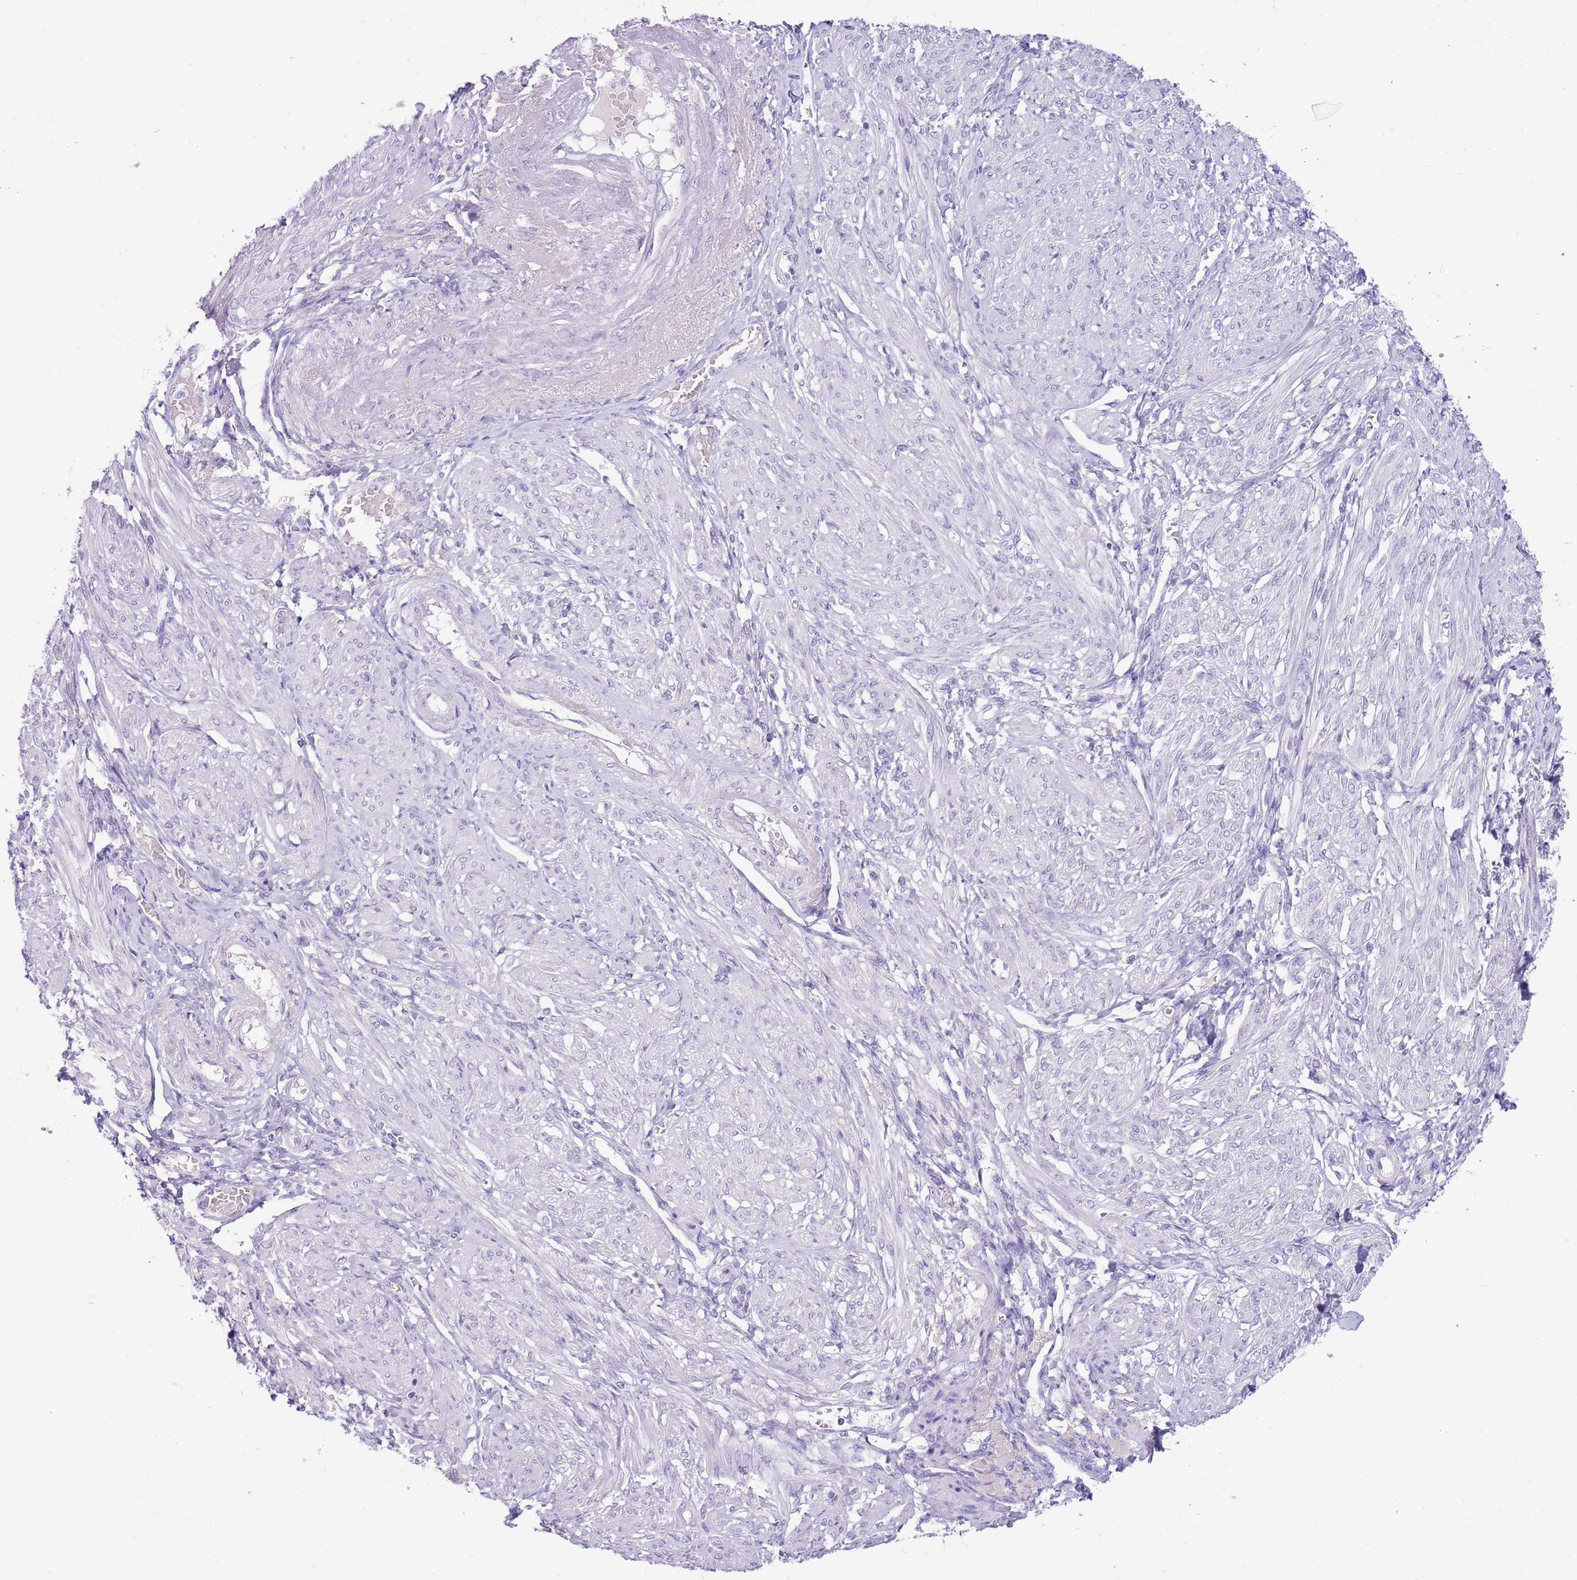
{"staining": {"intensity": "negative", "quantity": "none", "location": "none"}, "tissue": "smooth muscle", "cell_type": "Smooth muscle cells", "image_type": "normal", "snomed": [{"axis": "morphology", "description": "Normal tissue, NOS"}, {"axis": "topography", "description": "Smooth muscle"}], "caption": "This image is of normal smooth muscle stained with immunohistochemistry to label a protein in brown with the nuclei are counter-stained blue. There is no positivity in smooth muscle cells.", "gene": "TOX2", "patient": {"sex": "female", "age": 39}}